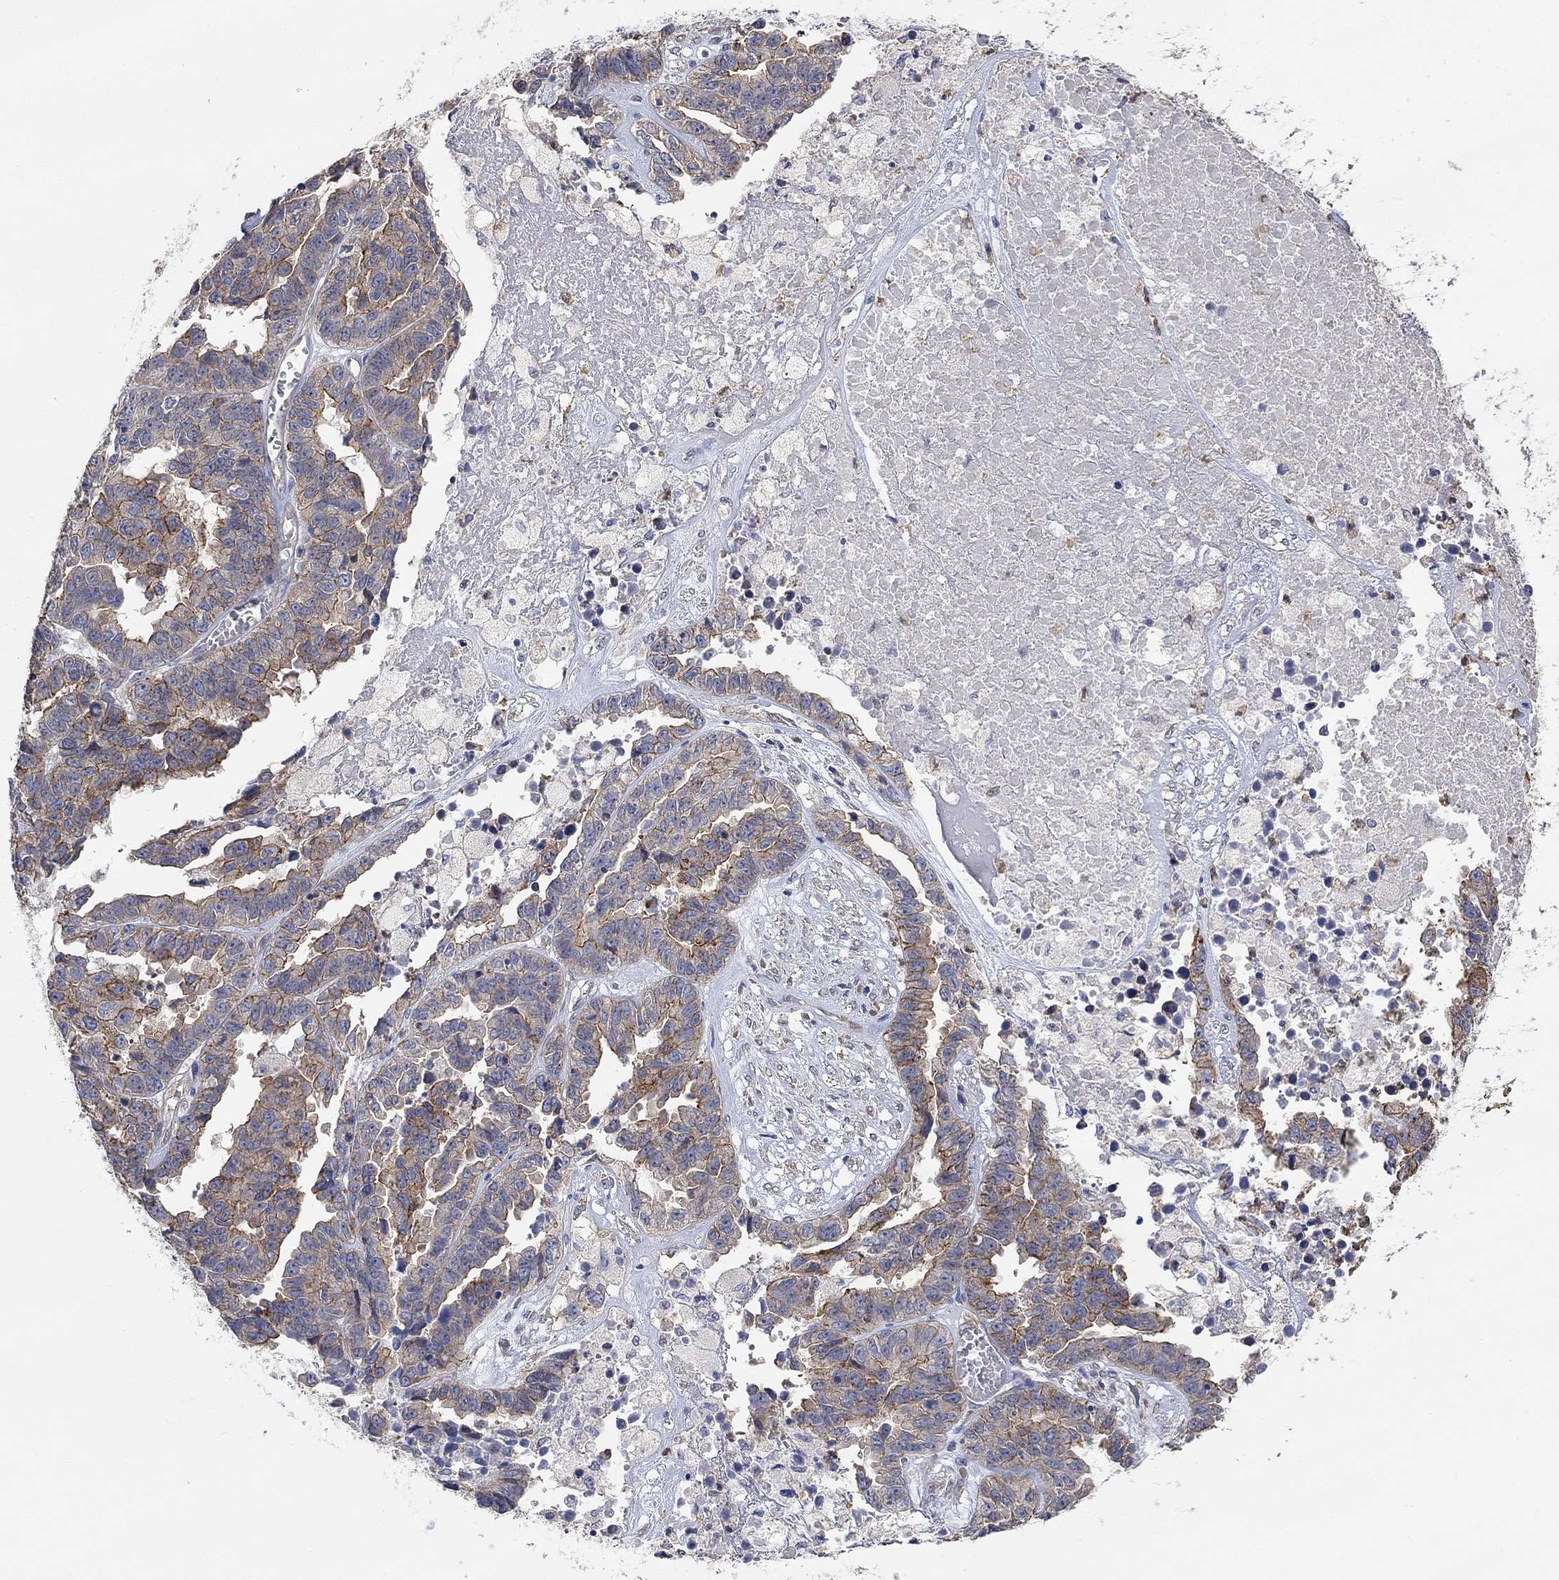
{"staining": {"intensity": "strong", "quantity": "25%-75%", "location": "cytoplasmic/membranous"}, "tissue": "ovarian cancer", "cell_type": "Tumor cells", "image_type": "cancer", "snomed": [{"axis": "morphology", "description": "Cystadenocarcinoma, serous, NOS"}, {"axis": "topography", "description": "Ovary"}], "caption": "Ovarian cancer tissue reveals strong cytoplasmic/membranous expression in about 25%-75% of tumor cells, visualized by immunohistochemistry.", "gene": "SYT16", "patient": {"sex": "female", "age": 87}}